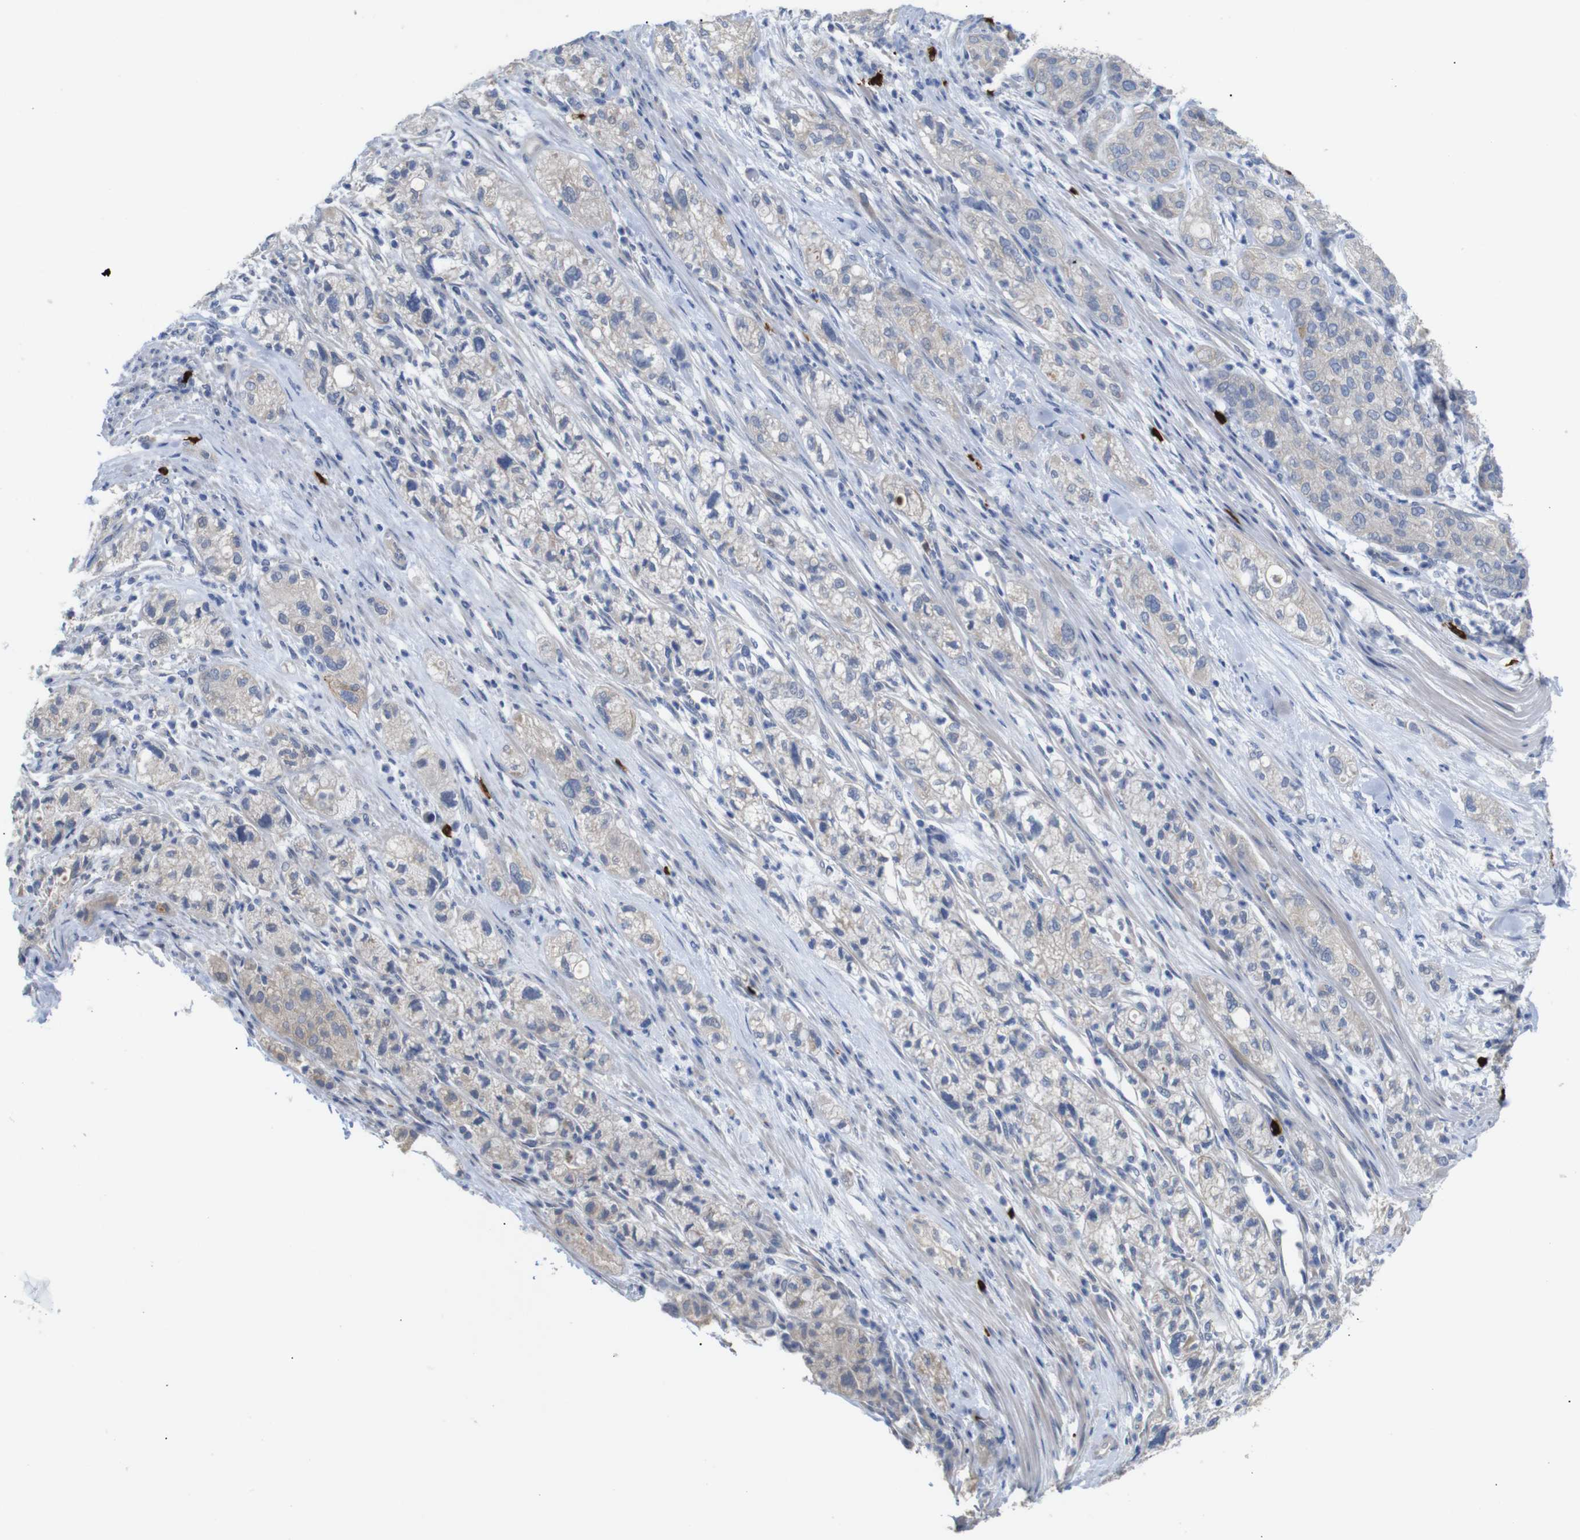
{"staining": {"intensity": "weak", "quantity": "25%-75%", "location": "cytoplasmic/membranous"}, "tissue": "pancreatic cancer", "cell_type": "Tumor cells", "image_type": "cancer", "snomed": [{"axis": "morphology", "description": "Adenocarcinoma, NOS"}, {"axis": "topography", "description": "Pancreas"}], "caption": "Protein staining by immunohistochemistry (IHC) reveals weak cytoplasmic/membranous positivity in approximately 25%-75% of tumor cells in pancreatic cancer.", "gene": "ALOX15", "patient": {"sex": "female", "age": 78}}